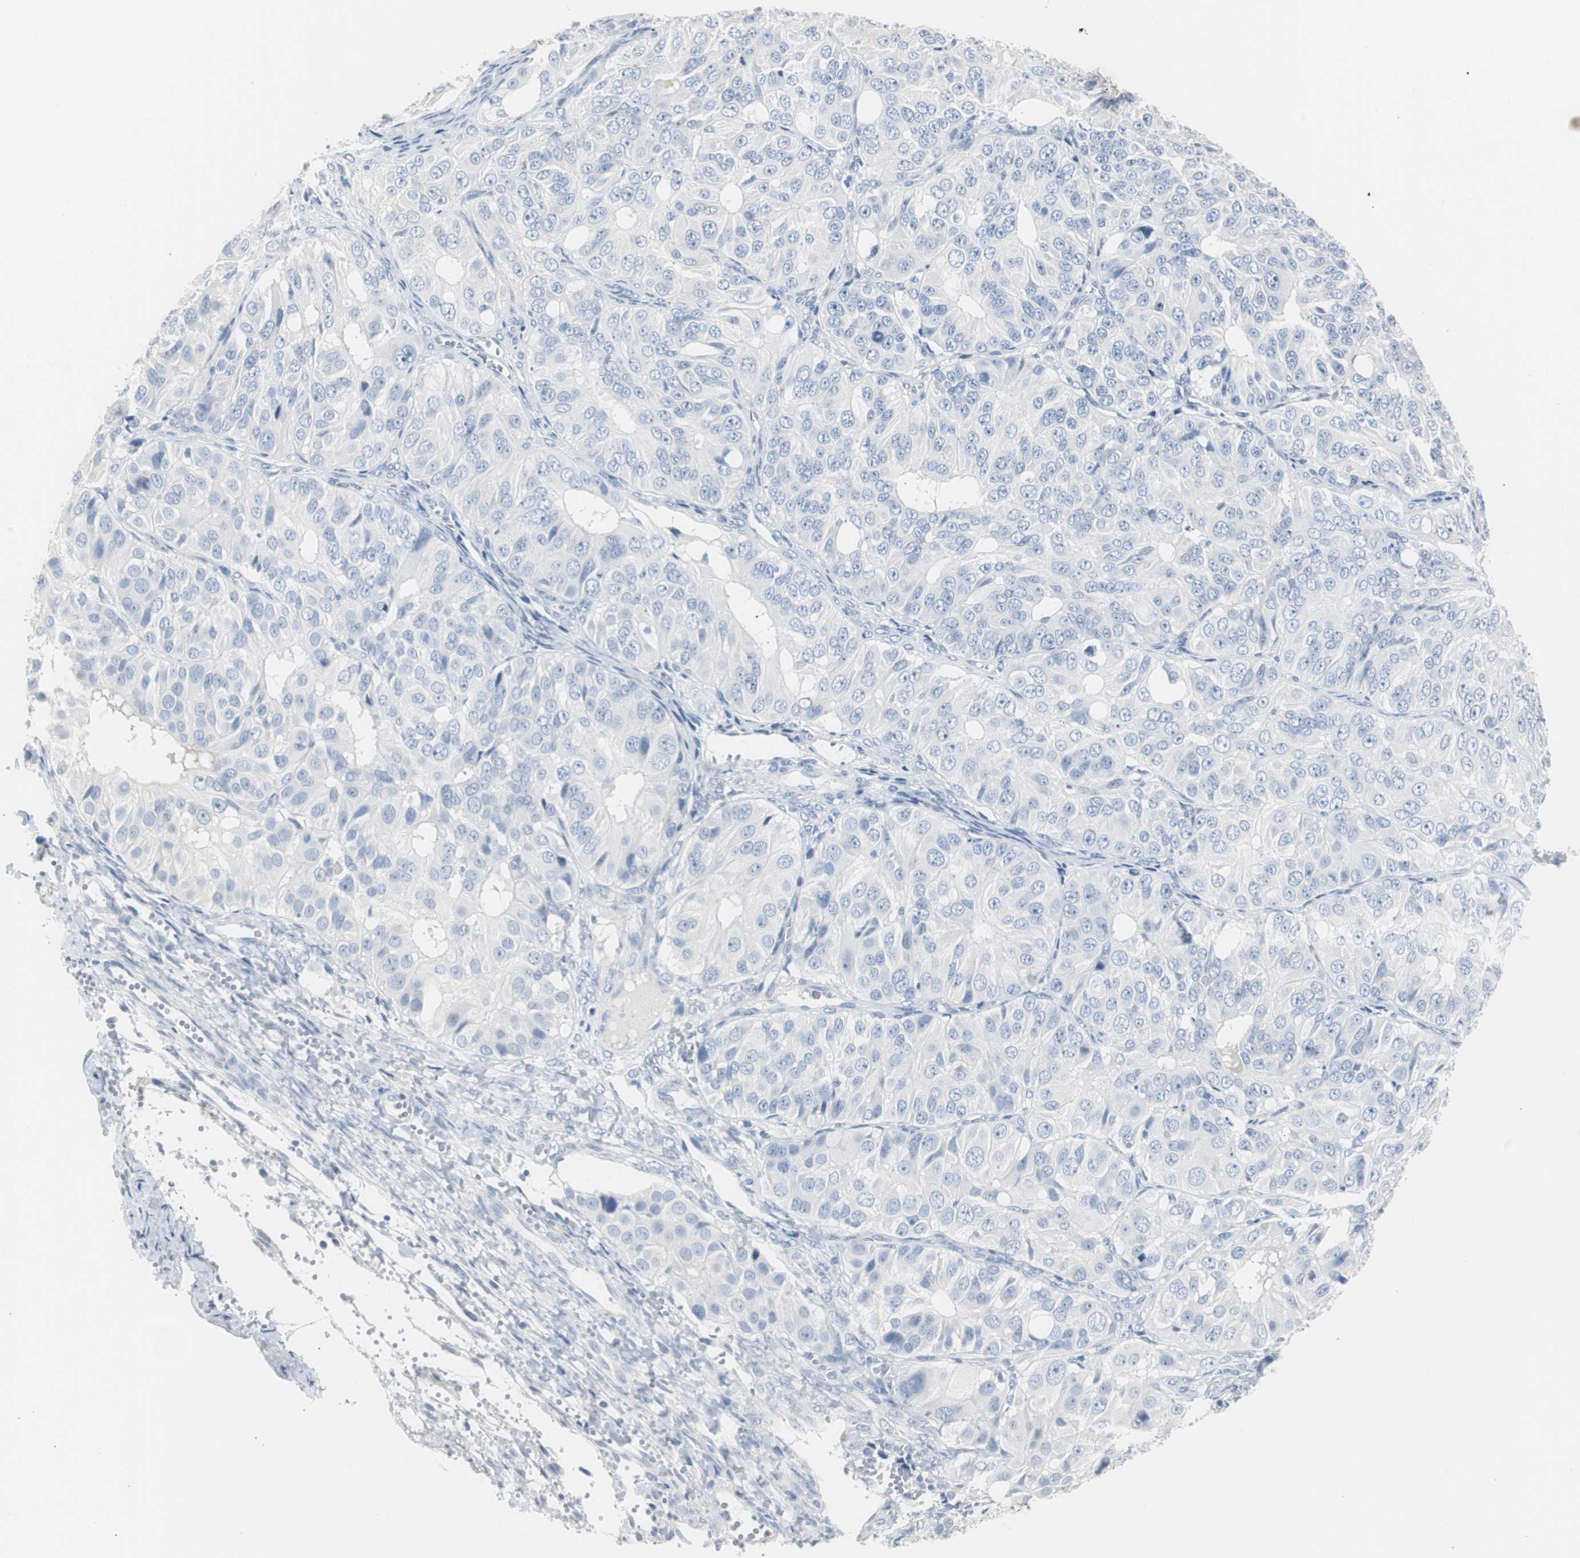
{"staining": {"intensity": "negative", "quantity": "none", "location": "none"}, "tissue": "ovarian cancer", "cell_type": "Tumor cells", "image_type": "cancer", "snomed": [{"axis": "morphology", "description": "Carcinoma, endometroid"}, {"axis": "topography", "description": "Ovary"}], "caption": "Histopathology image shows no protein expression in tumor cells of ovarian endometroid carcinoma tissue. (Stains: DAB (3,3'-diaminobenzidine) IHC with hematoxylin counter stain, Microscopy: brightfield microscopy at high magnification).", "gene": "S100A7", "patient": {"sex": "female", "age": 51}}